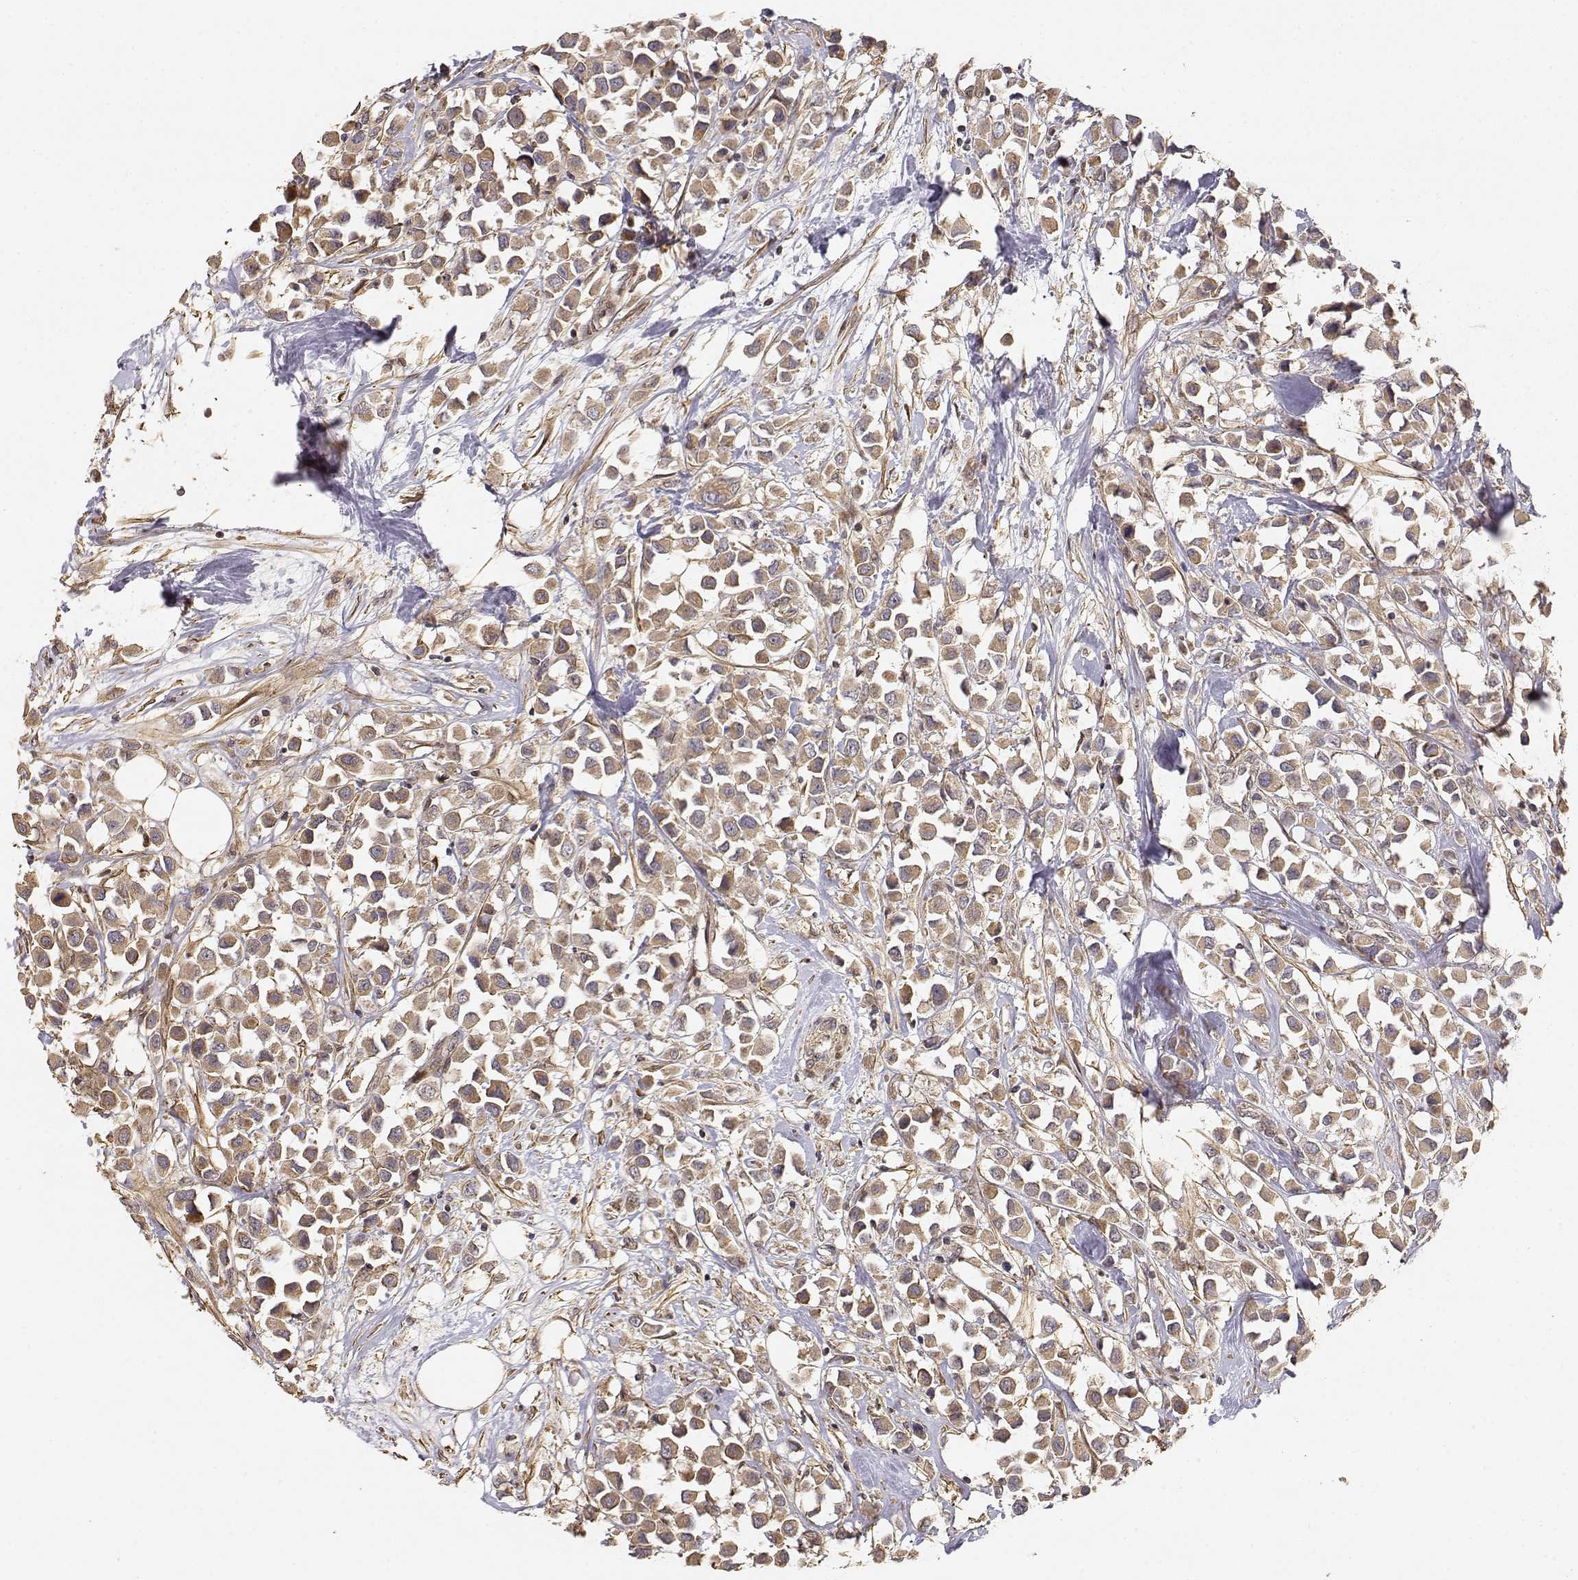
{"staining": {"intensity": "weak", "quantity": ">75%", "location": "cytoplasmic/membranous"}, "tissue": "breast cancer", "cell_type": "Tumor cells", "image_type": "cancer", "snomed": [{"axis": "morphology", "description": "Duct carcinoma"}, {"axis": "topography", "description": "Breast"}], "caption": "Breast cancer (infiltrating ductal carcinoma) stained with a protein marker exhibits weak staining in tumor cells.", "gene": "PICK1", "patient": {"sex": "female", "age": 61}}